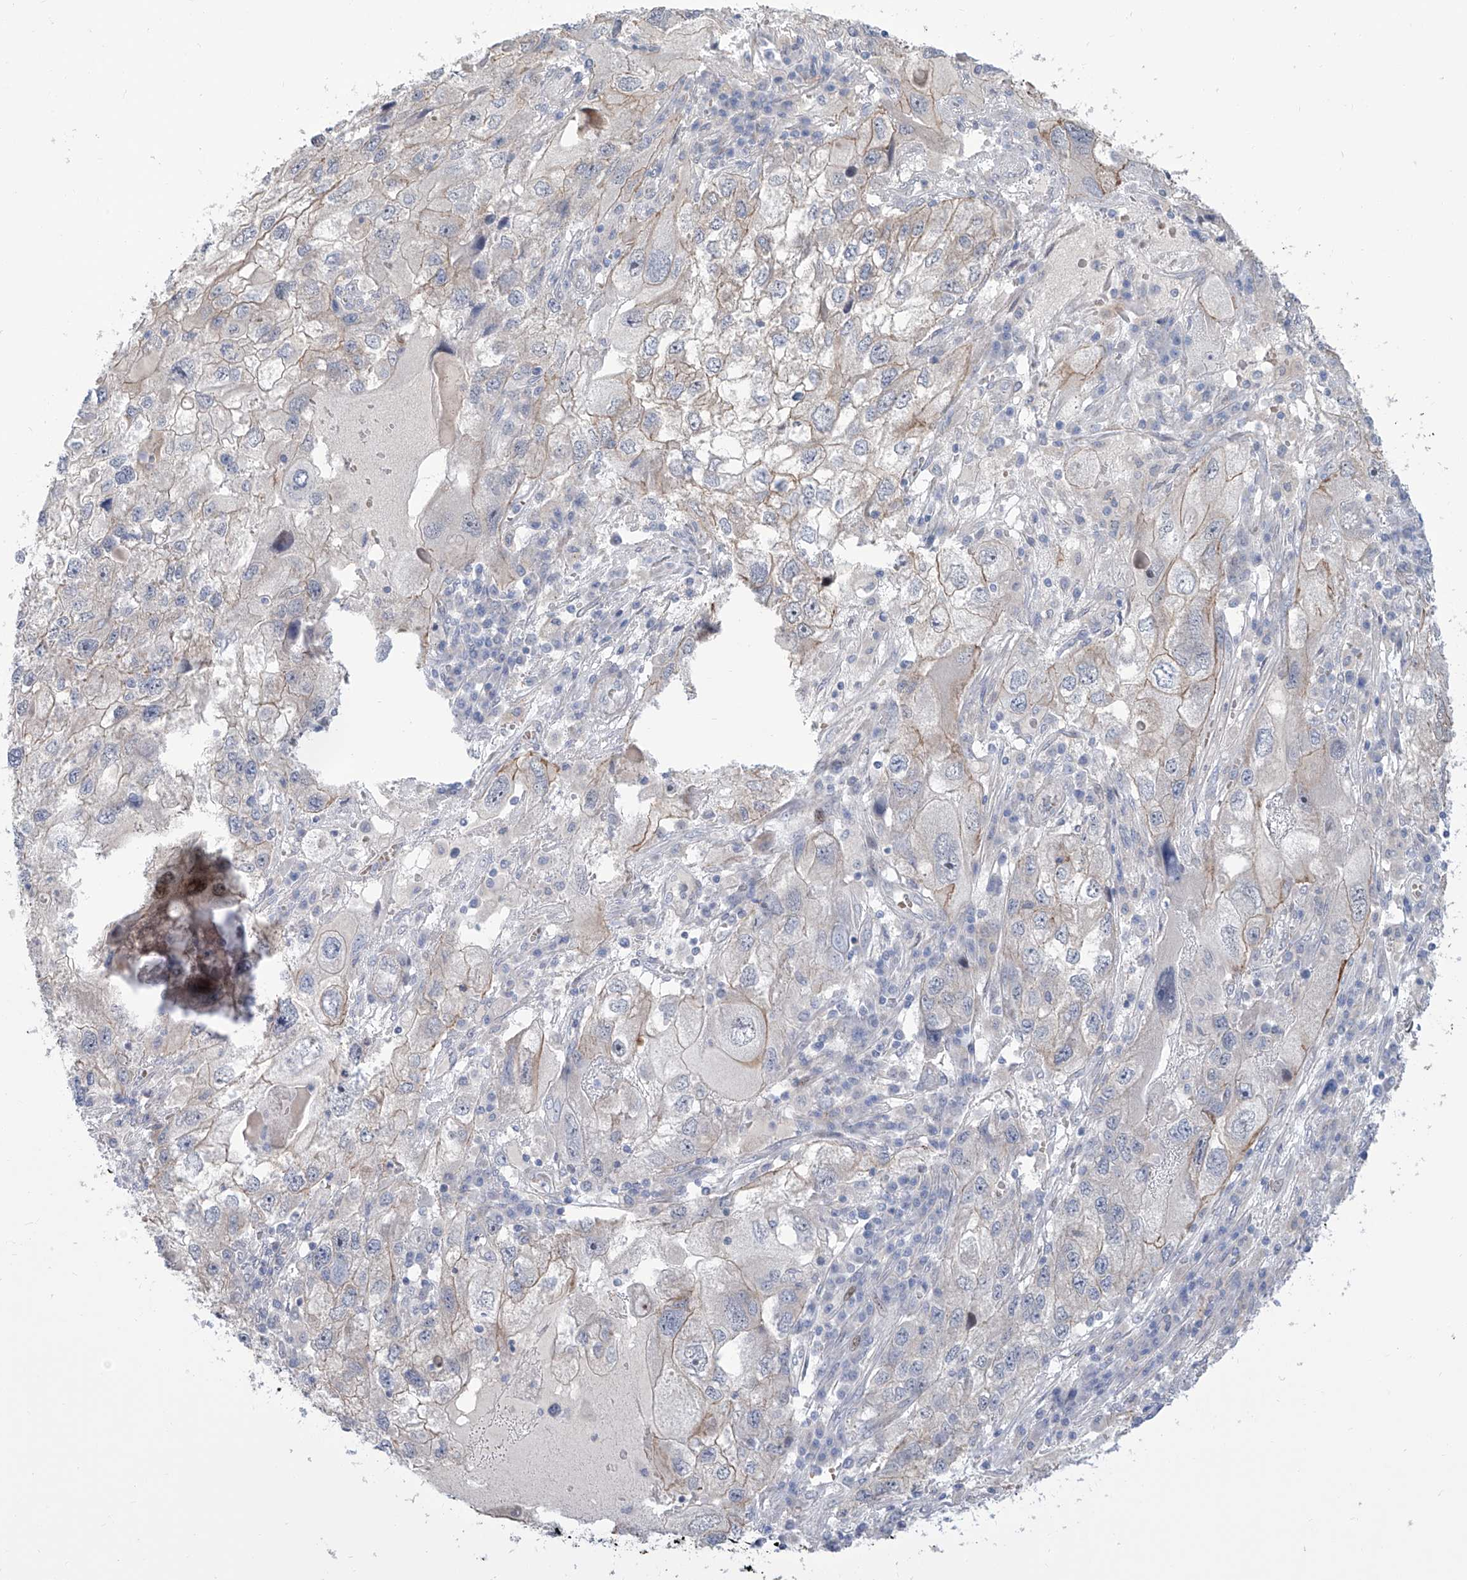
{"staining": {"intensity": "weak", "quantity": ">75%", "location": "cytoplasmic/membranous"}, "tissue": "endometrial cancer", "cell_type": "Tumor cells", "image_type": "cancer", "snomed": [{"axis": "morphology", "description": "Adenocarcinoma, NOS"}, {"axis": "topography", "description": "Endometrium"}], "caption": "Protein staining displays weak cytoplasmic/membranous positivity in approximately >75% of tumor cells in endometrial cancer (adenocarcinoma).", "gene": "LRRC1", "patient": {"sex": "female", "age": 49}}